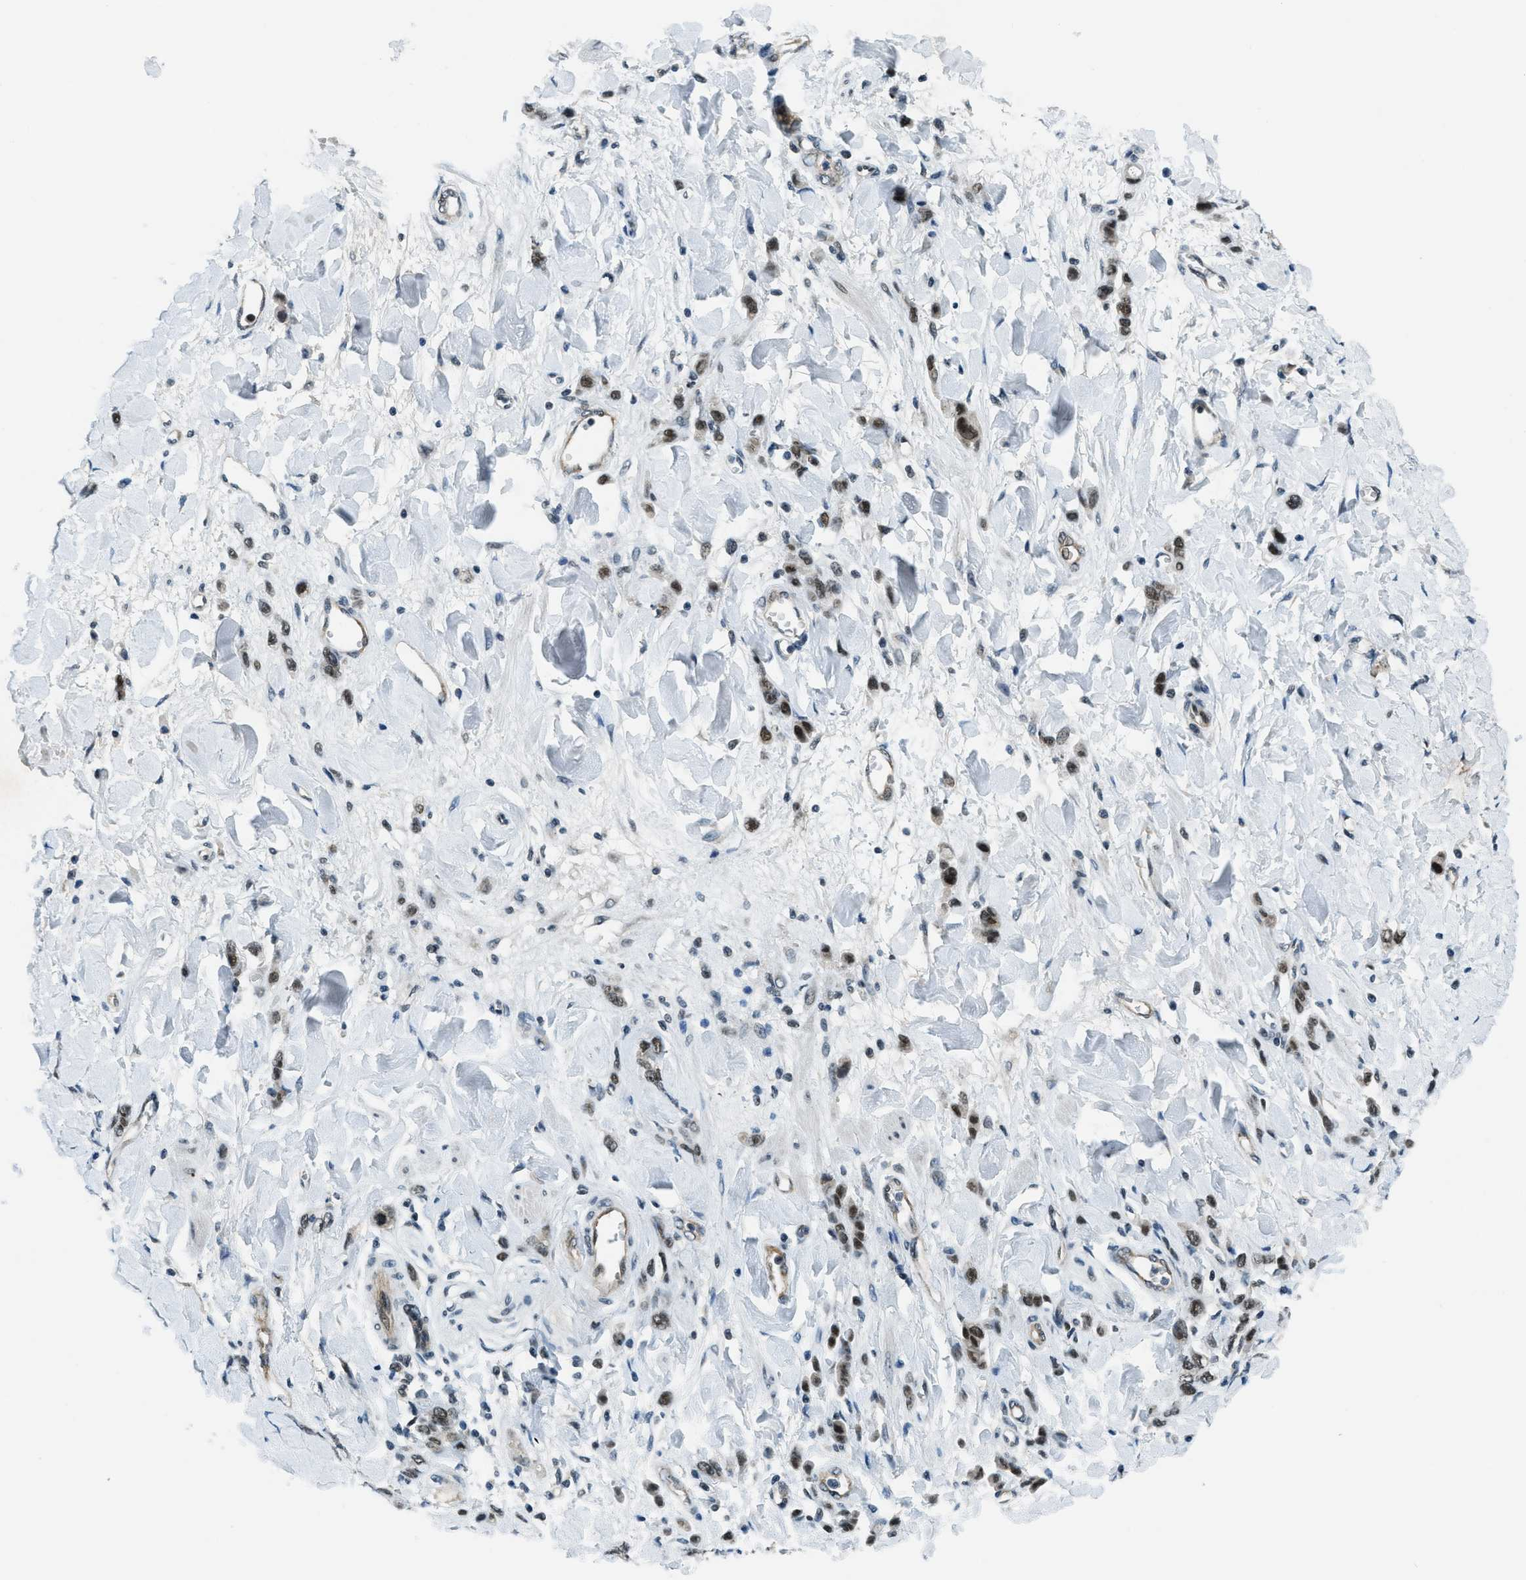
{"staining": {"intensity": "moderate", "quantity": ">75%", "location": "nuclear"}, "tissue": "stomach cancer", "cell_type": "Tumor cells", "image_type": "cancer", "snomed": [{"axis": "morphology", "description": "Normal tissue, NOS"}, {"axis": "morphology", "description": "Adenocarcinoma, NOS"}, {"axis": "topography", "description": "Stomach"}], "caption": "Immunohistochemical staining of human stomach cancer reveals moderate nuclear protein staining in about >75% of tumor cells. The protein is shown in brown color, while the nuclei are stained blue.", "gene": "KLF6", "patient": {"sex": "male", "age": 82}}